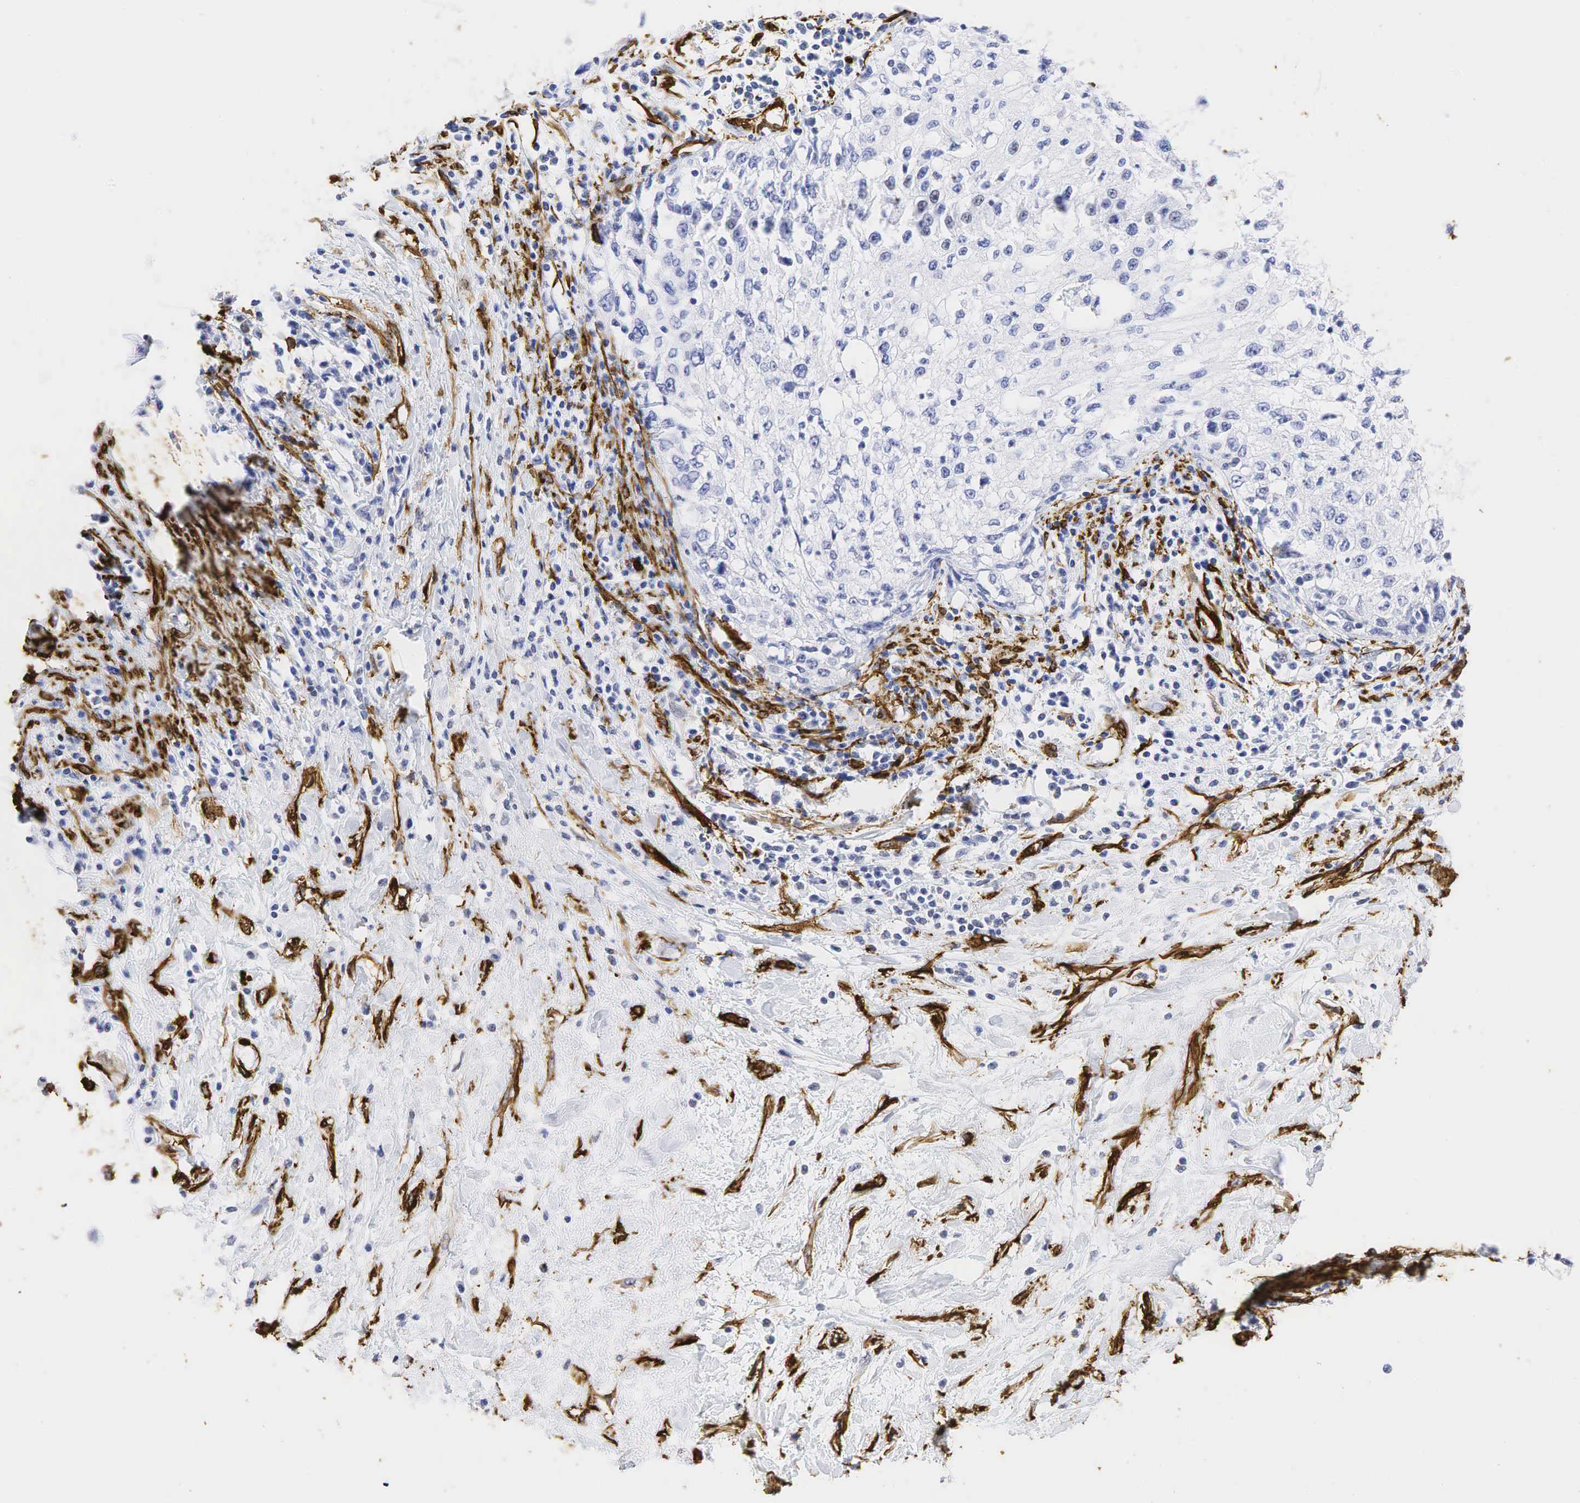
{"staining": {"intensity": "negative", "quantity": "none", "location": "none"}, "tissue": "cervical cancer", "cell_type": "Tumor cells", "image_type": "cancer", "snomed": [{"axis": "morphology", "description": "Squamous cell carcinoma, NOS"}, {"axis": "topography", "description": "Cervix"}], "caption": "Cervical squamous cell carcinoma stained for a protein using IHC displays no expression tumor cells.", "gene": "ACTA2", "patient": {"sex": "female", "age": 57}}